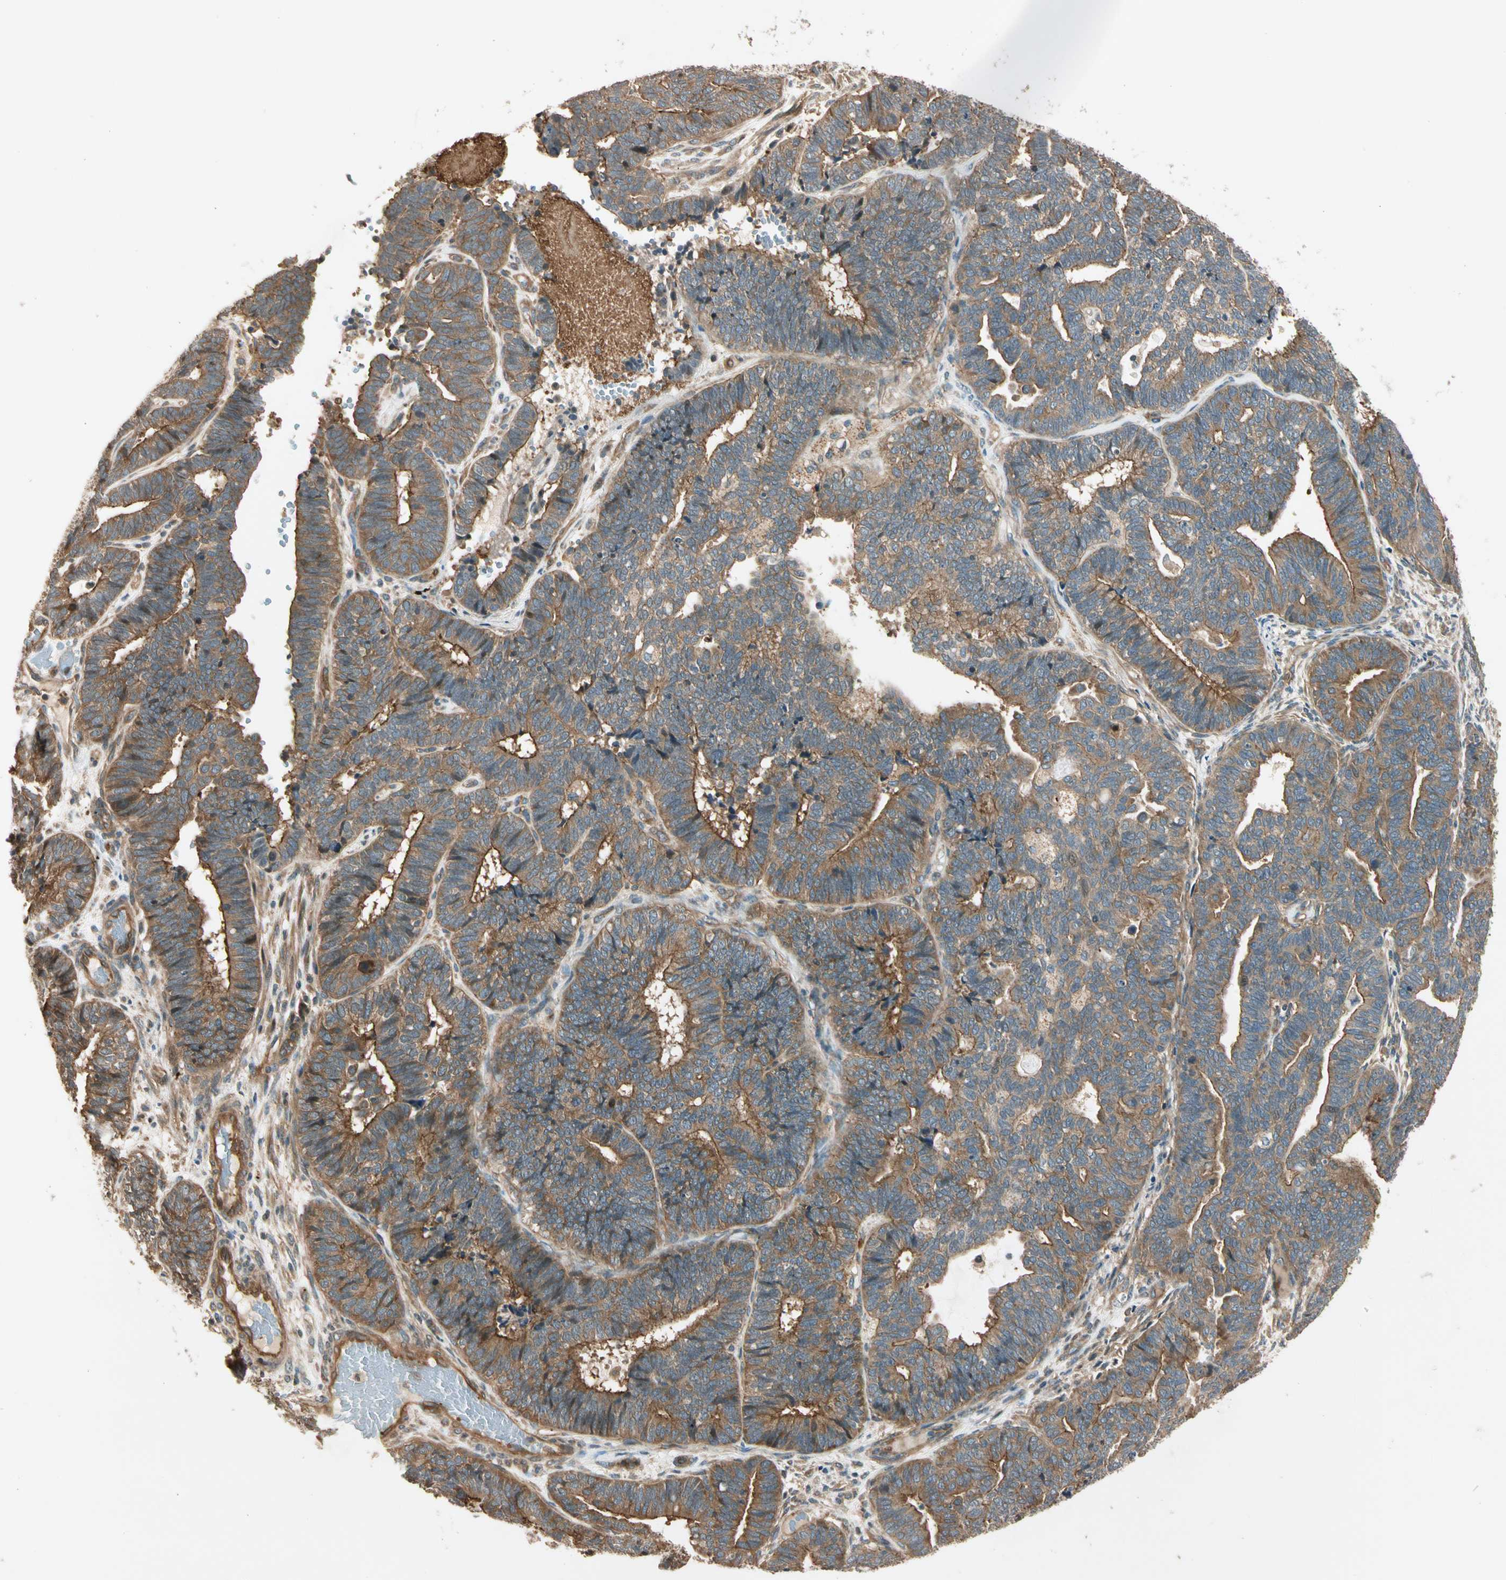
{"staining": {"intensity": "moderate", "quantity": ">75%", "location": "cytoplasmic/membranous"}, "tissue": "endometrial cancer", "cell_type": "Tumor cells", "image_type": "cancer", "snomed": [{"axis": "morphology", "description": "Adenocarcinoma, NOS"}, {"axis": "topography", "description": "Endometrium"}], "caption": "An image of endometrial cancer (adenocarcinoma) stained for a protein shows moderate cytoplasmic/membranous brown staining in tumor cells.", "gene": "ROCK2", "patient": {"sex": "female", "age": 70}}